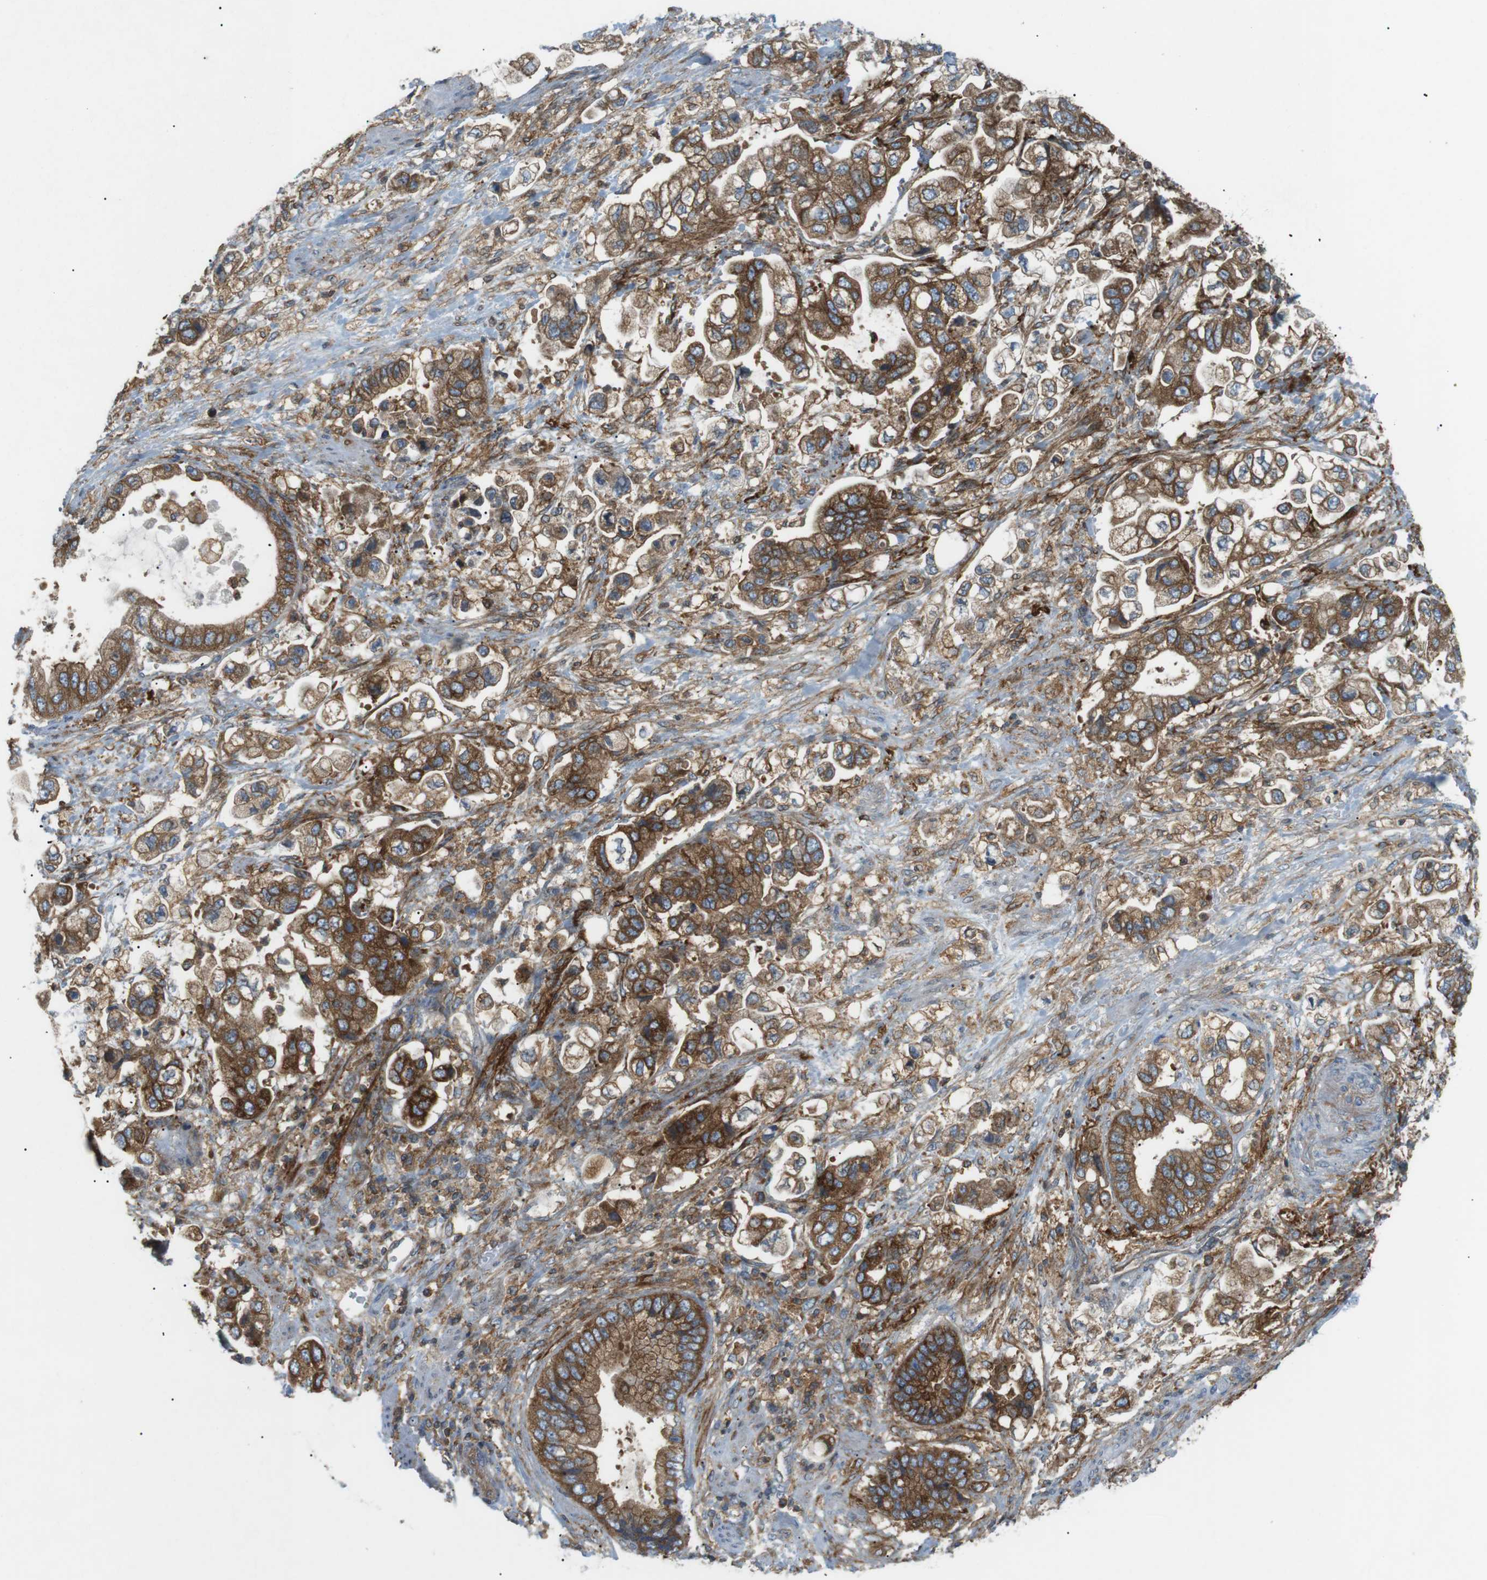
{"staining": {"intensity": "moderate", "quantity": ">75%", "location": "cytoplasmic/membranous"}, "tissue": "stomach cancer", "cell_type": "Tumor cells", "image_type": "cancer", "snomed": [{"axis": "morphology", "description": "Normal tissue, NOS"}, {"axis": "morphology", "description": "Adenocarcinoma, NOS"}, {"axis": "topography", "description": "Stomach"}], "caption": "Immunohistochemistry (IHC) photomicrograph of neoplastic tissue: stomach cancer stained using immunohistochemistry (IHC) exhibits medium levels of moderate protein expression localized specifically in the cytoplasmic/membranous of tumor cells, appearing as a cytoplasmic/membranous brown color.", "gene": "FLII", "patient": {"sex": "male", "age": 62}}